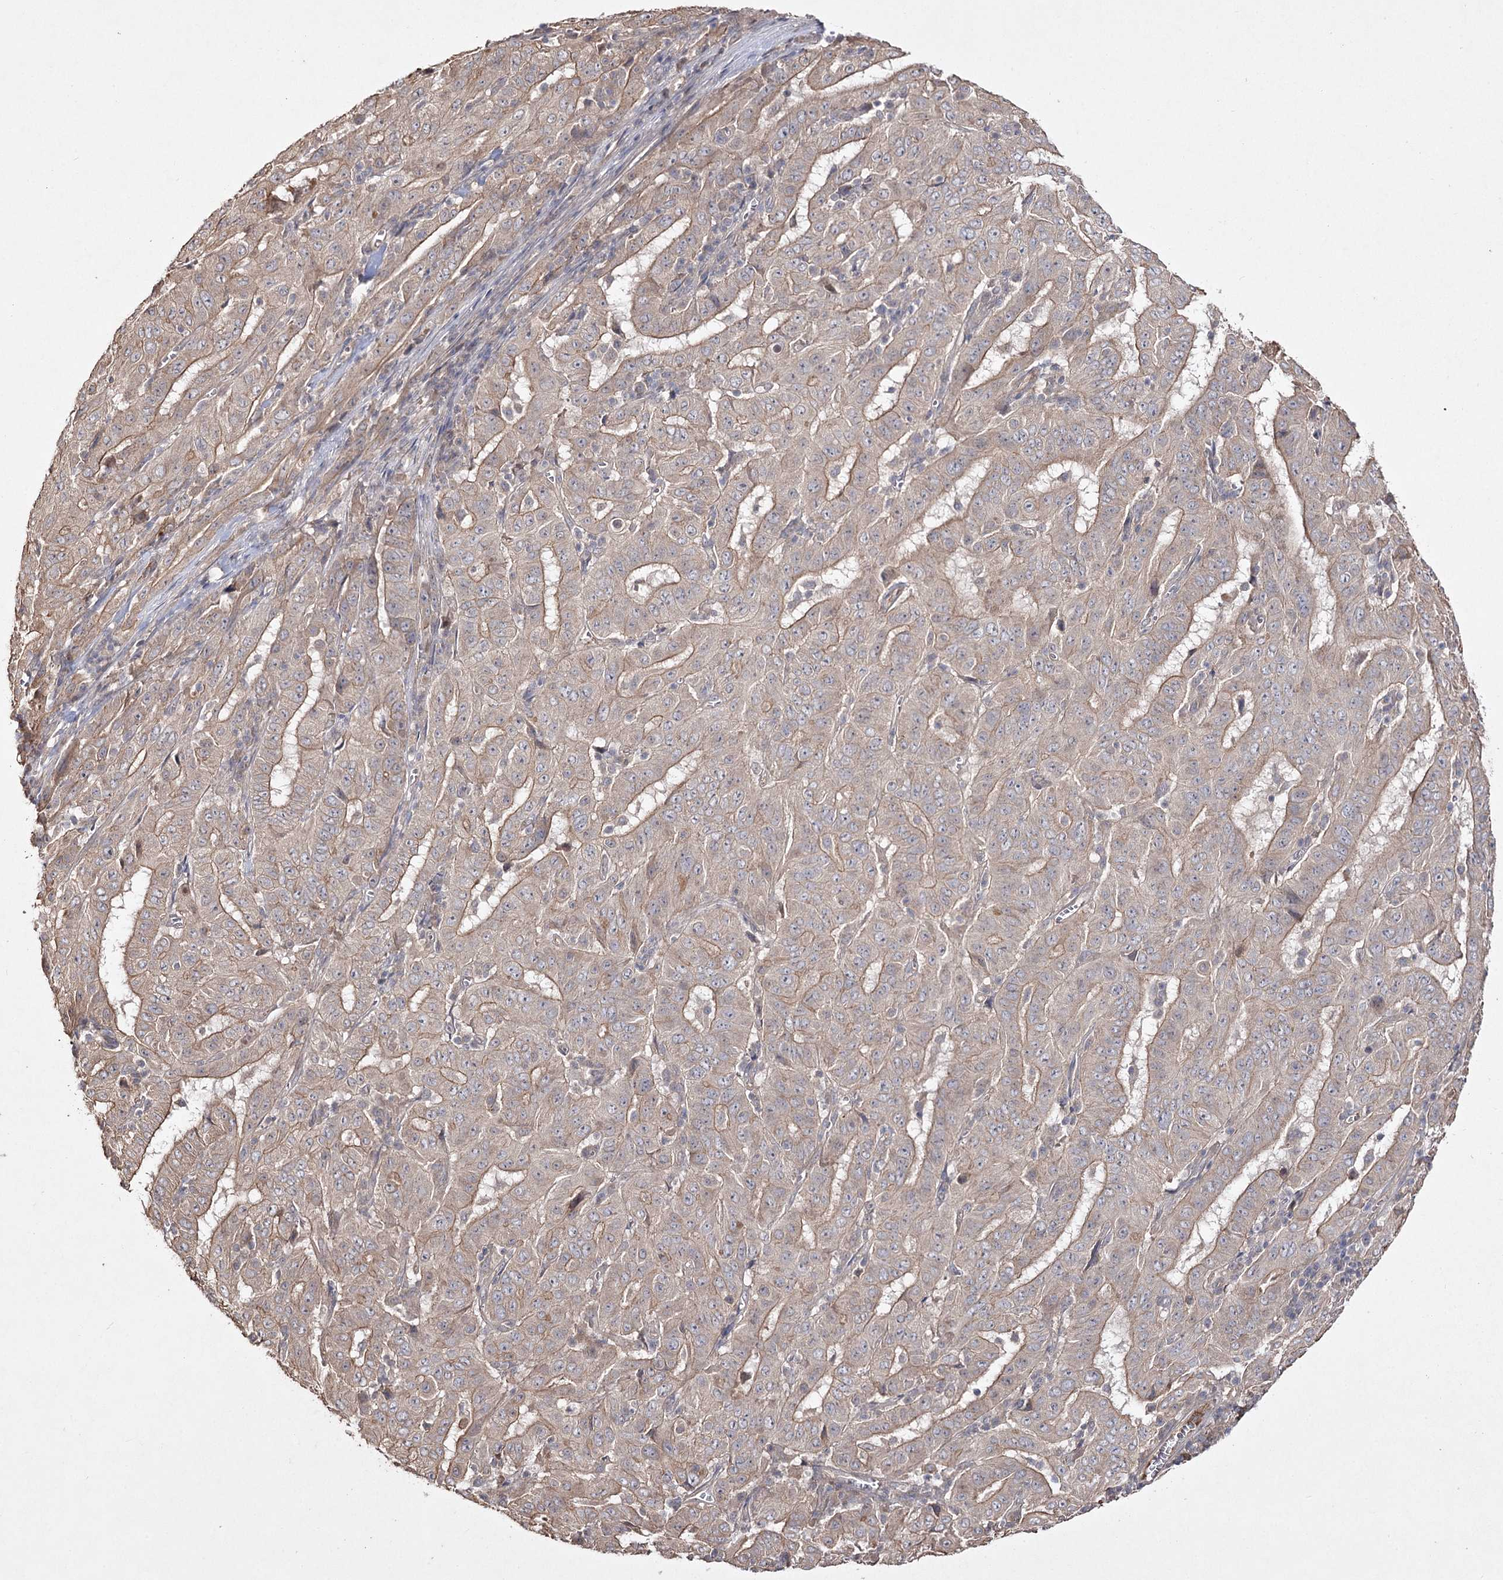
{"staining": {"intensity": "moderate", "quantity": ">75%", "location": "cytoplasmic/membranous"}, "tissue": "pancreatic cancer", "cell_type": "Tumor cells", "image_type": "cancer", "snomed": [{"axis": "morphology", "description": "Adenocarcinoma, NOS"}, {"axis": "topography", "description": "Pancreas"}], "caption": "Pancreatic adenocarcinoma was stained to show a protein in brown. There is medium levels of moderate cytoplasmic/membranous positivity in approximately >75% of tumor cells. The staining was performed using DAB (3,3'-diaminobenzidine) to visualize the protein expression in brown, while the nuclei were stained in blue with hematoxylin (Magnification: 20x).", "gene": "FANCL", "patient": {"sex": "male", "age": 63}}